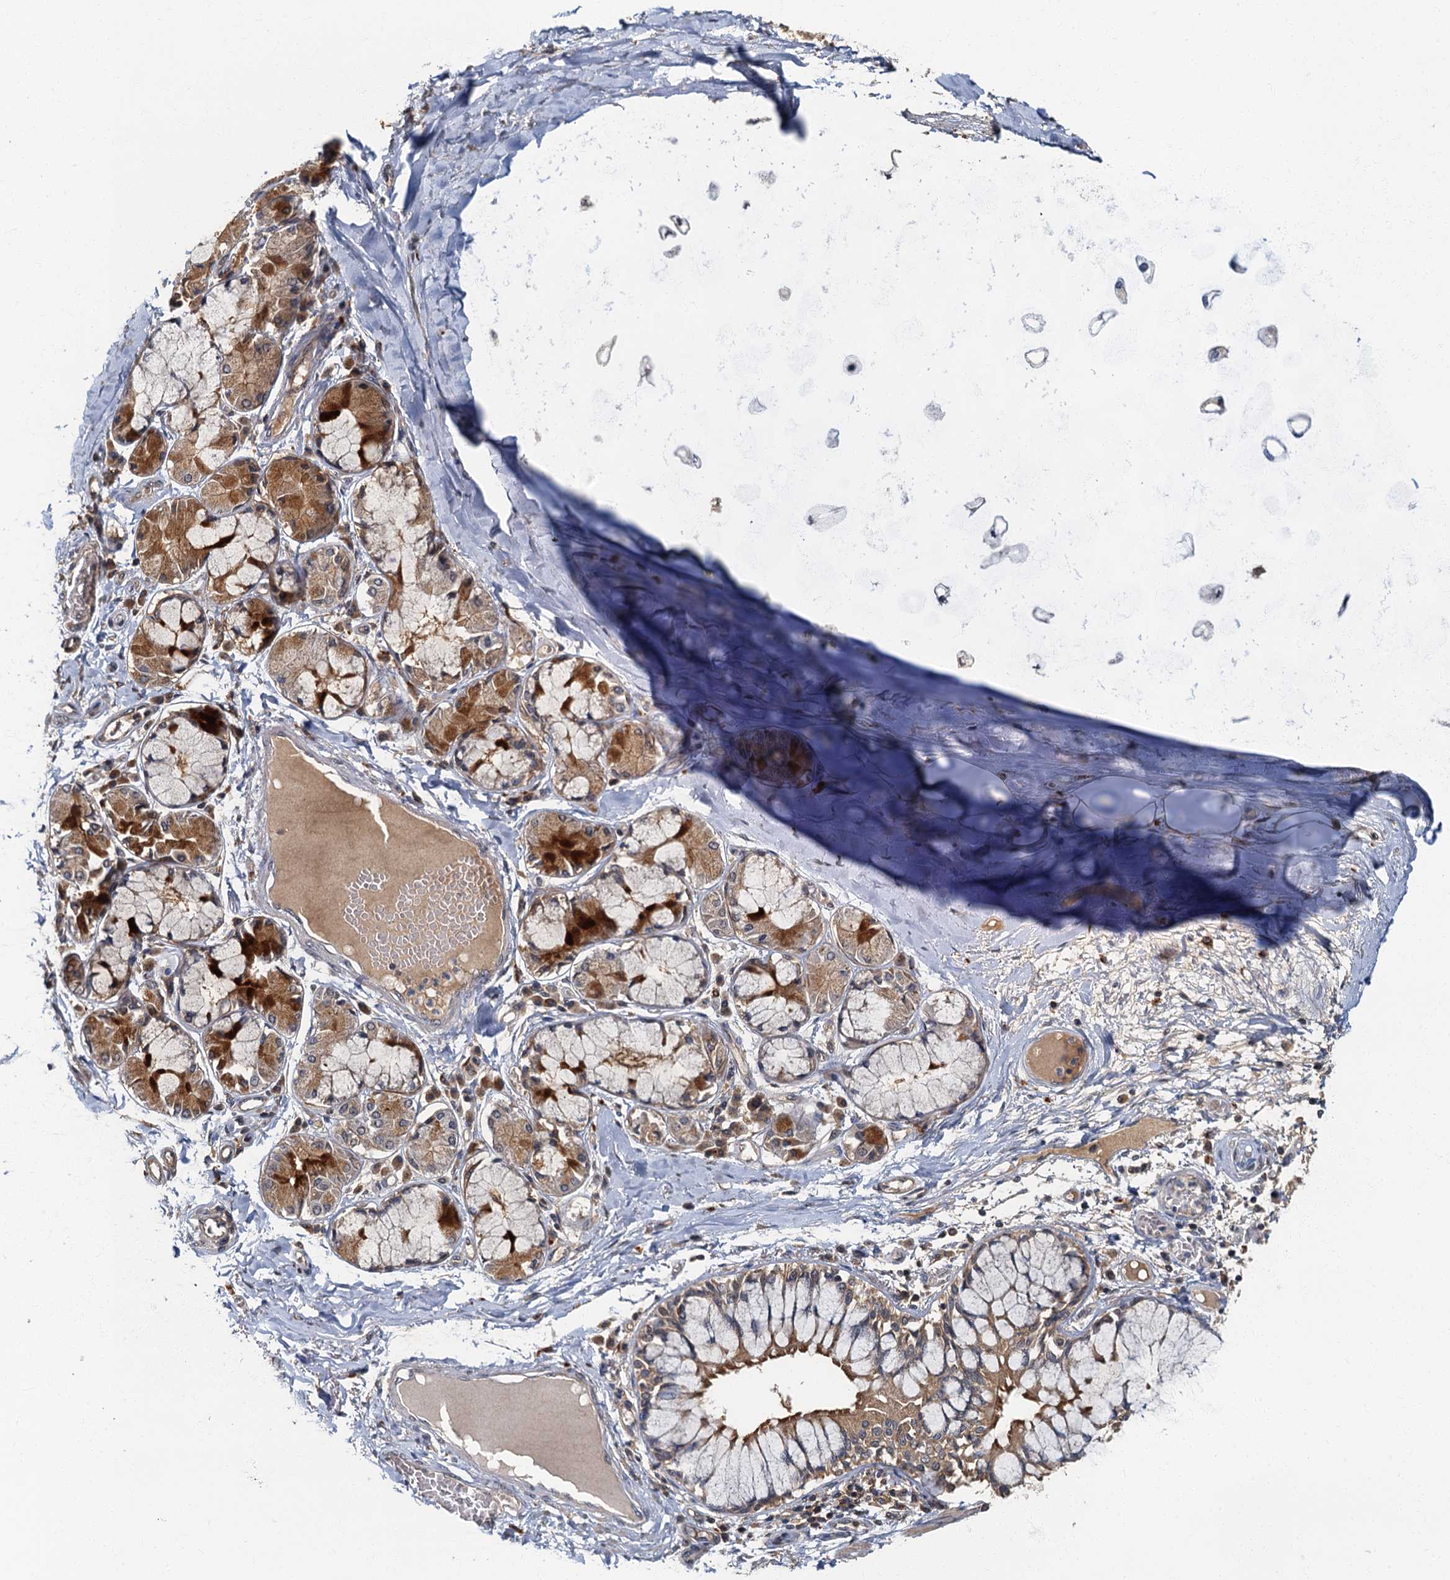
{"staining": {"intensity": "negative", "quantity": "none", "location": "none"}, "tissue": "adipose tissue", "cell_type": "Adipocytes", "image_type": "normal", "snomed": [{"axis": "morphology", "description": "Normal tissue, NOS"}, {"axis": "topography", "description": "Cartilage tissue"}, {"axis": "topography", "description": "Bronchus"}, {"axis": "topography", "description": "Lung"}, {"axis": "topography", "description": "Peripheral nerve tissue"}], "caption": "This is an immunohistochemistry (IHC) photomicrograph of unremarkable human adipose tissue. There is no staining in adipocytes.", "gene": "WDCP", "patient": {"sex": "female", "age": 49}}